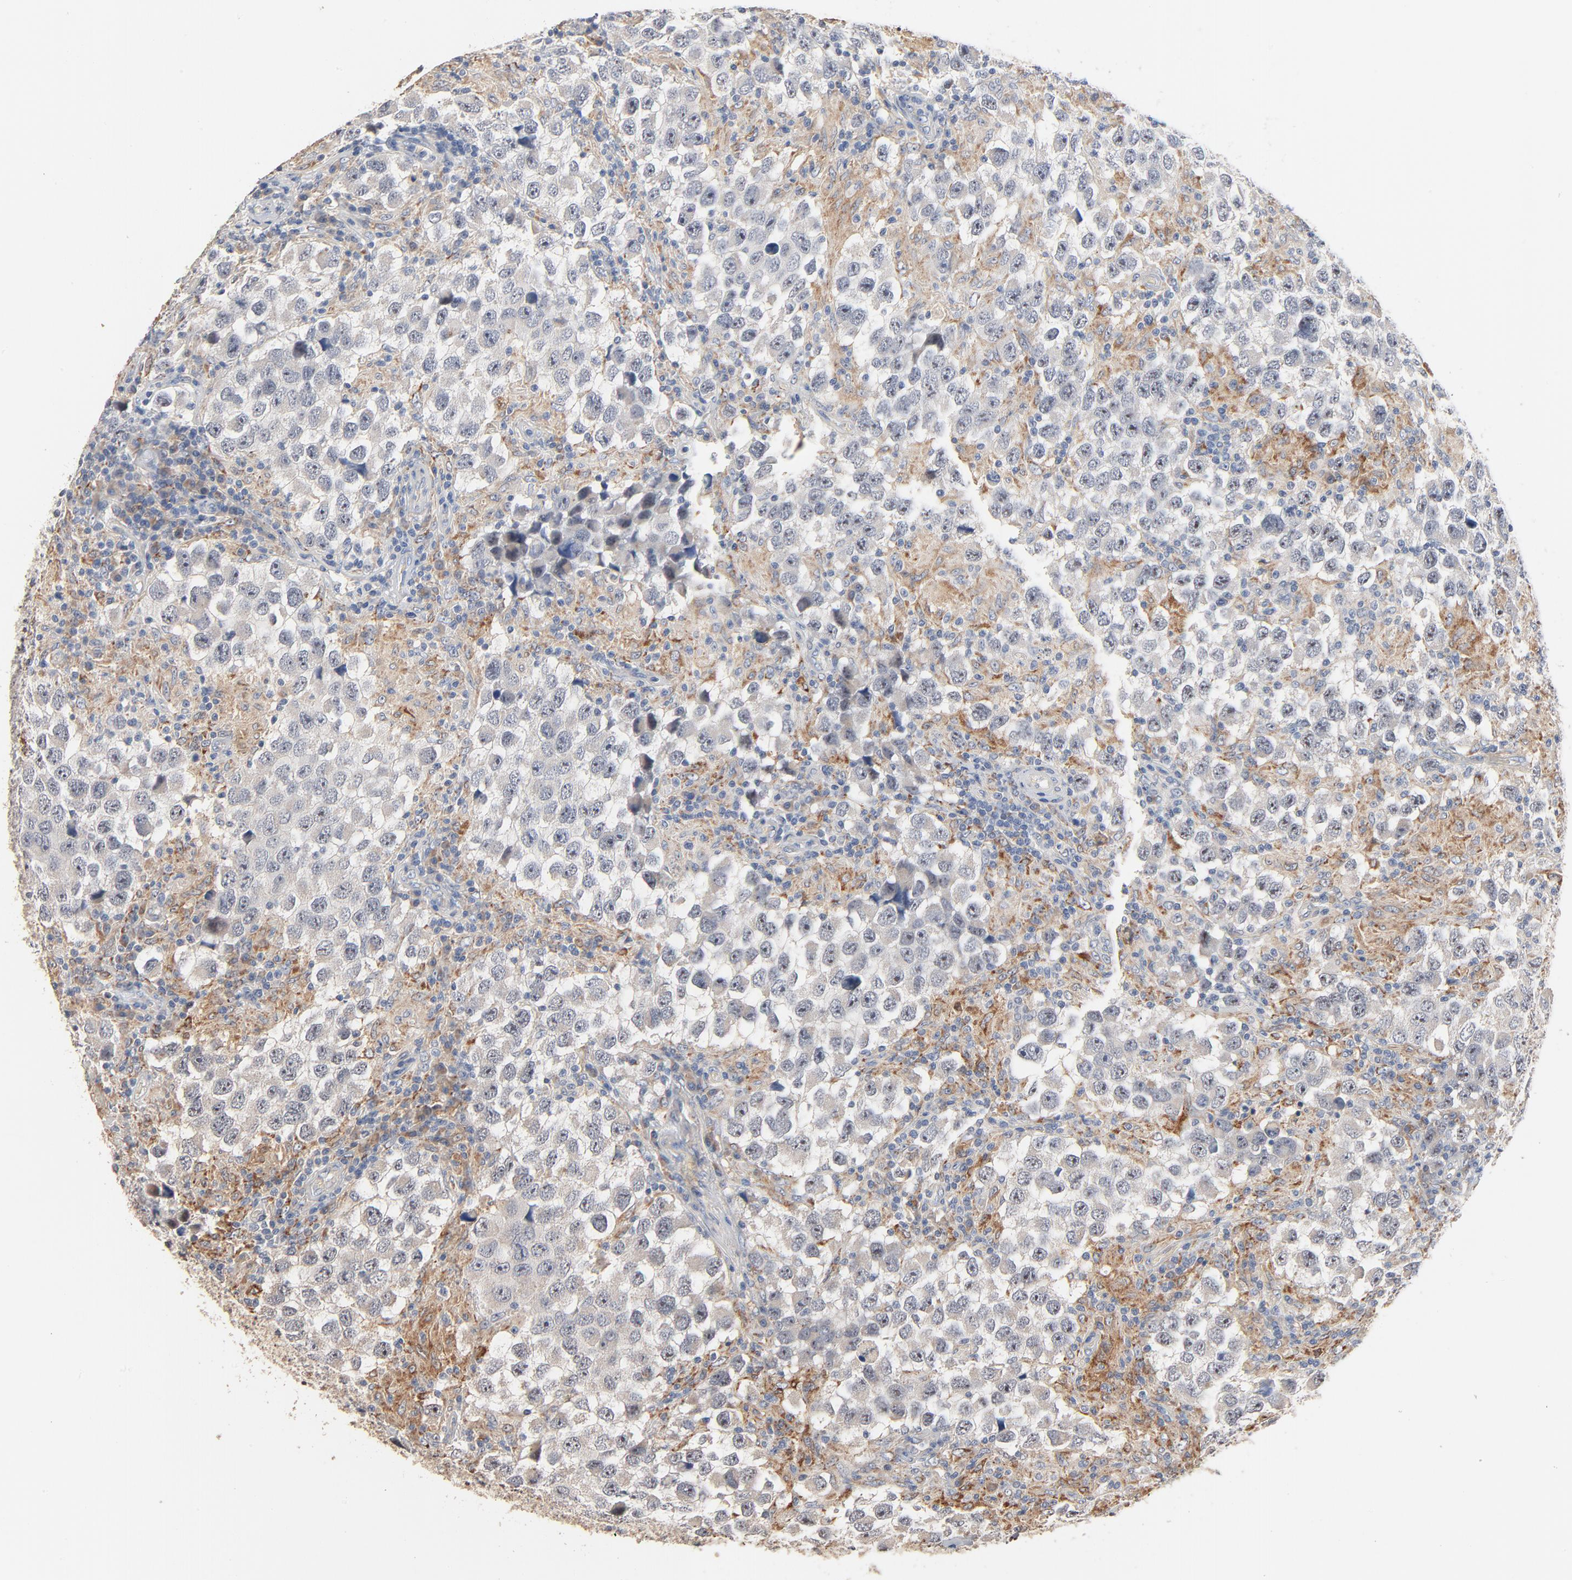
{"staining": {"intensity": "negative", "quantity": "none", "location": "none"}, "tissue": "testis cancer", "cell_type": "Tumor cells", "image_type": "cancer", "snomed": [{"axis": "morphology", "description": "Carcinoma, Embryonal, NOS"}, {"axis": "topography", "description": "Testis"}], "caption": "Human testis embryonal carcinoma stained for a protein using immunohistochemistry shows no staining in tumor cells.", "gene": "ZDHHC8", "patient": {"sex": "male", "age": 21}}